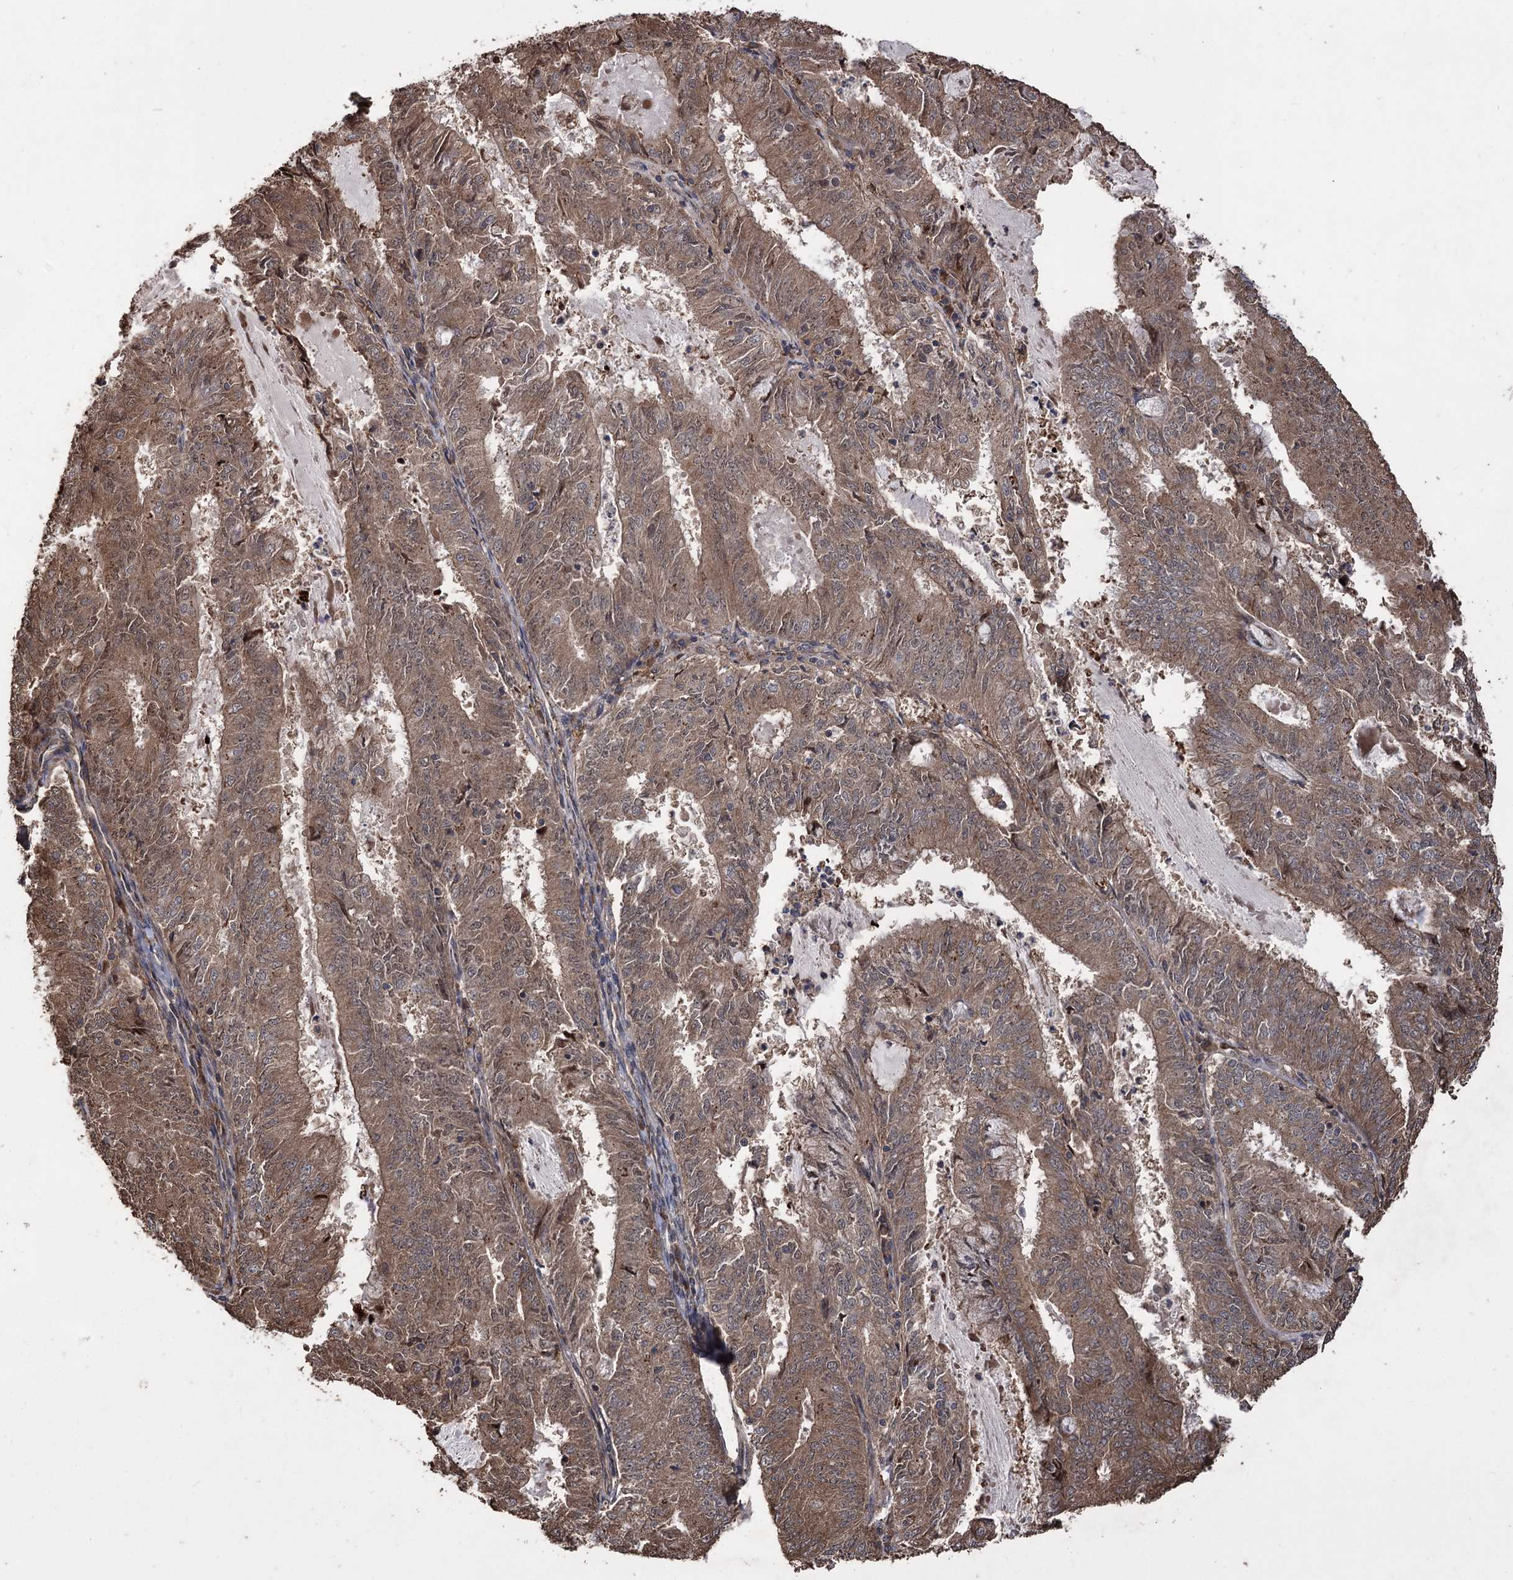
{"staining": {"intensity": "moderate", "quantity": ">75%", "location": "cytoplasmic/membranous"}, "tissue": "endometrial cancer", "cell_type": "Tumor cells", "image_type": "cancer", "snomed": [{"axis": "morphology", "description": "Adenocarcinoma, NOS"}, {"axis": "topography", "description": "Endometrium"}], "caption": "High-magnification brightfield microscopy of endometrial cancer stained with DAB (brown) and counterstained with hematoxylin (blue). tumor cells exhibit moderate cytoplasmic/membranous expression is appreciated in approximately>75% of cells.", "gene": "RASSF3", "patient": {"sex": "female", "age": 57}}